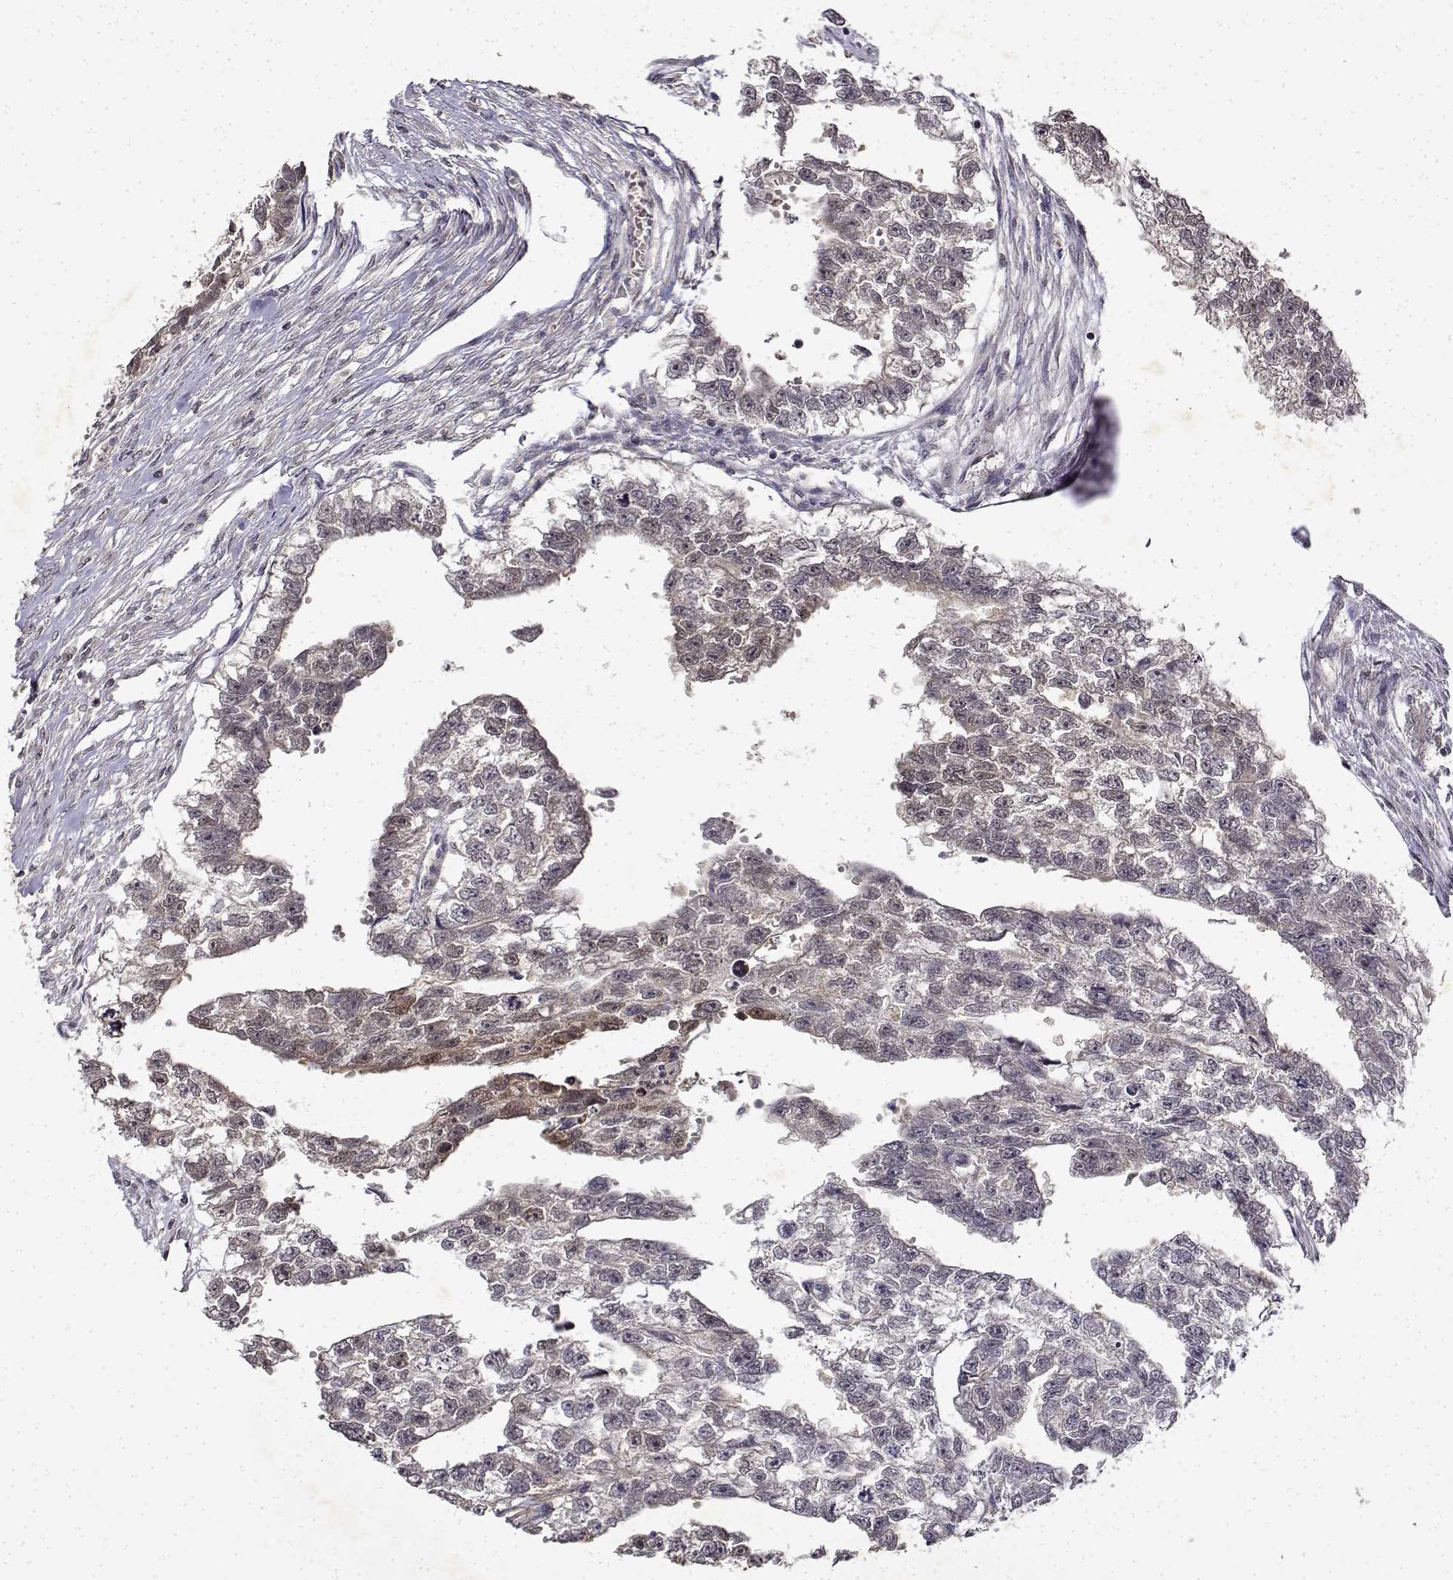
{"staining": {"intensity": "negative", "quantity": "none", "location": "none"}, "tissue": "testis cancer", "cell_type": "Tumor cells", "image_type": "cancer", "snomed": [{"axis": "morphology", "description": "Carcinoma, Embryonal, NOS"}, {"axis": "morphology", "description": "Teratoma, malignant, NOS"}, {"axis": "topography", "description": "Testis"}], "caption": "An IHC image of embryonal carcinoma (testis) is shown. There is no staining in tumor cells of embryonal carcinoma (testis).", "gene": "BDNF", "patient": {"sex": "male", "age": 44}}